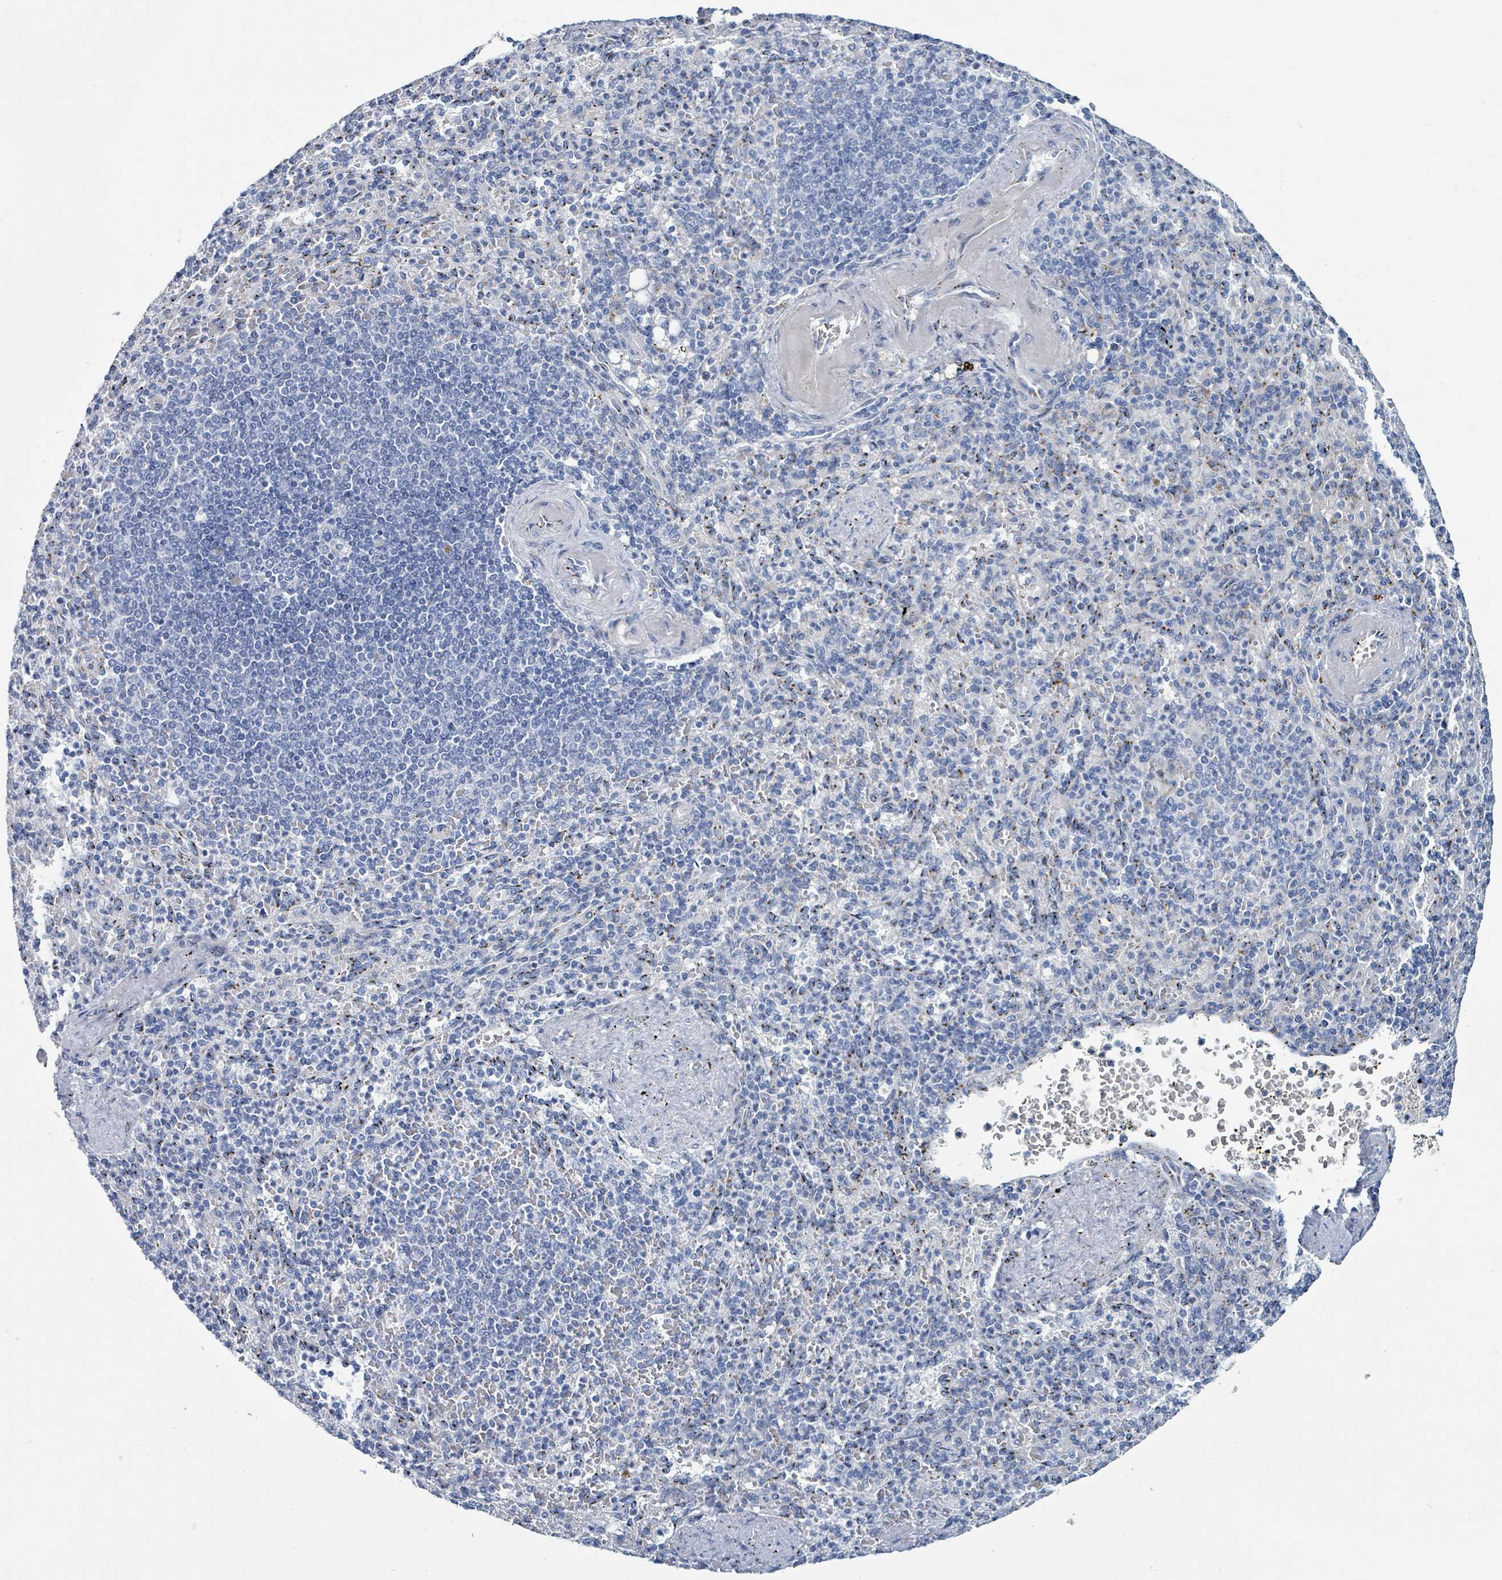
{"staining": {"intensity": "moderate", "quantity": "<25%", "location": "cytoplasmic/membranous"}, "tissue": "spleen", "cell_type": "Cells in red pulp", "image_type": "normal", "snomed": [{"axis": "morphology", "description": "Normal tissue, NOS"}, {"axis": "topography", "description": "Spleen"}], "caption": "A micrograph of human spleen stained for a protein shows moderate cytoplasmic/membranous brown staining in cells in red pulp. Using DAB (3,3'-diaminobenzidine) (brown) and hematoxylin (blue) stains, captured at high magnification using brightfield microscopy.", "gene": "DCAF5", "patient": {"sex": "female", "age": 74}}